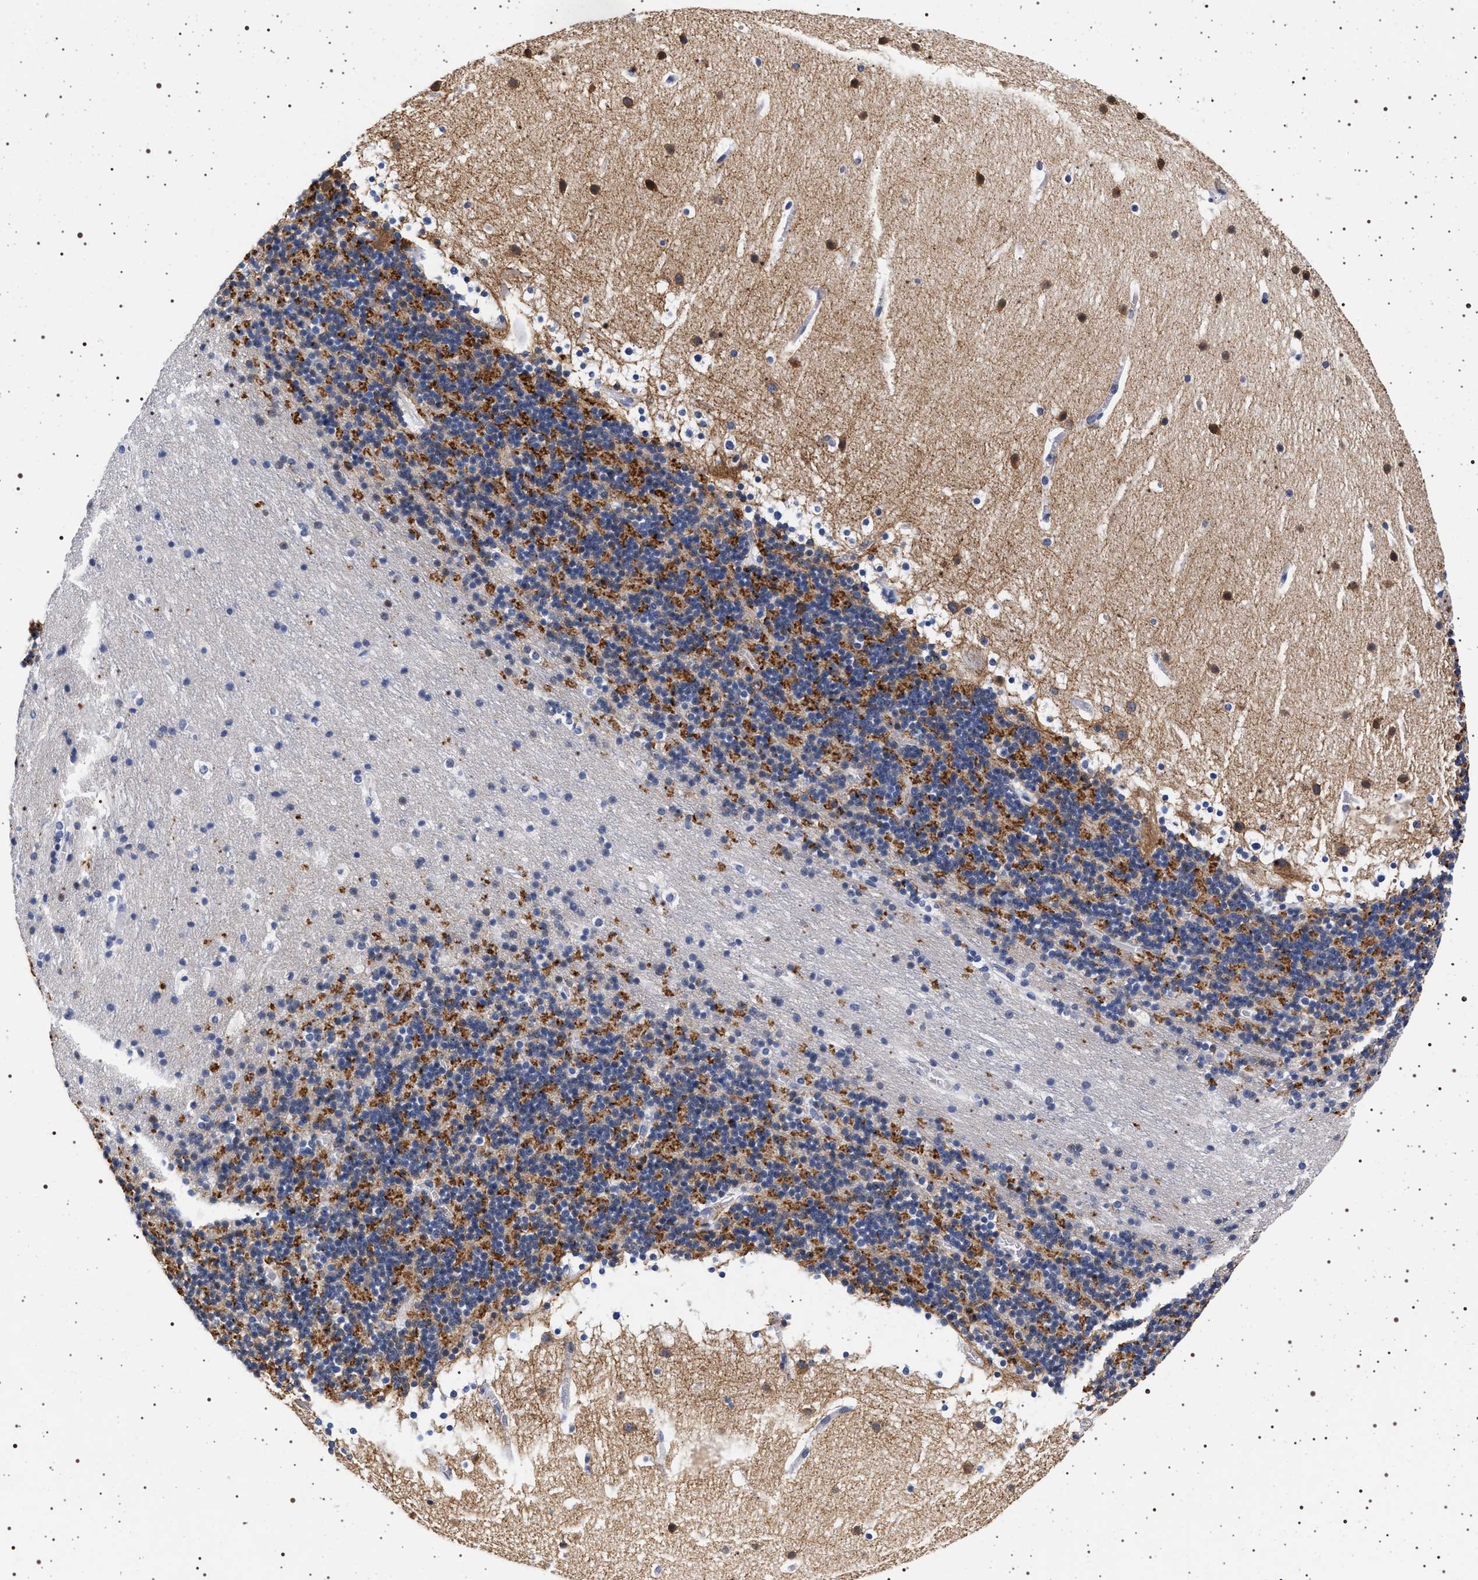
{"staining": {"intensity": "moderate", "quantity": "<25%", "location": "cytoplasmic/membranous"}, "tissue": "cerebellum", "cell_type": "Cells in granular layer", "image_type": "normal", "snomed": [{"axis": "morphology", "description": "Normal tissue, NOS"}, {"axis": "topography", "description": "Cerebellum"}], "caption": "Approximately <25% of cells in granular layer in benign human cerebellum demonstrate moderate cytoplasmic/membranous protein positivity as visualized by brown immunohistochemical staining.", "gene": "SYN1", "patient": {"sex": "male", "age": 45}}